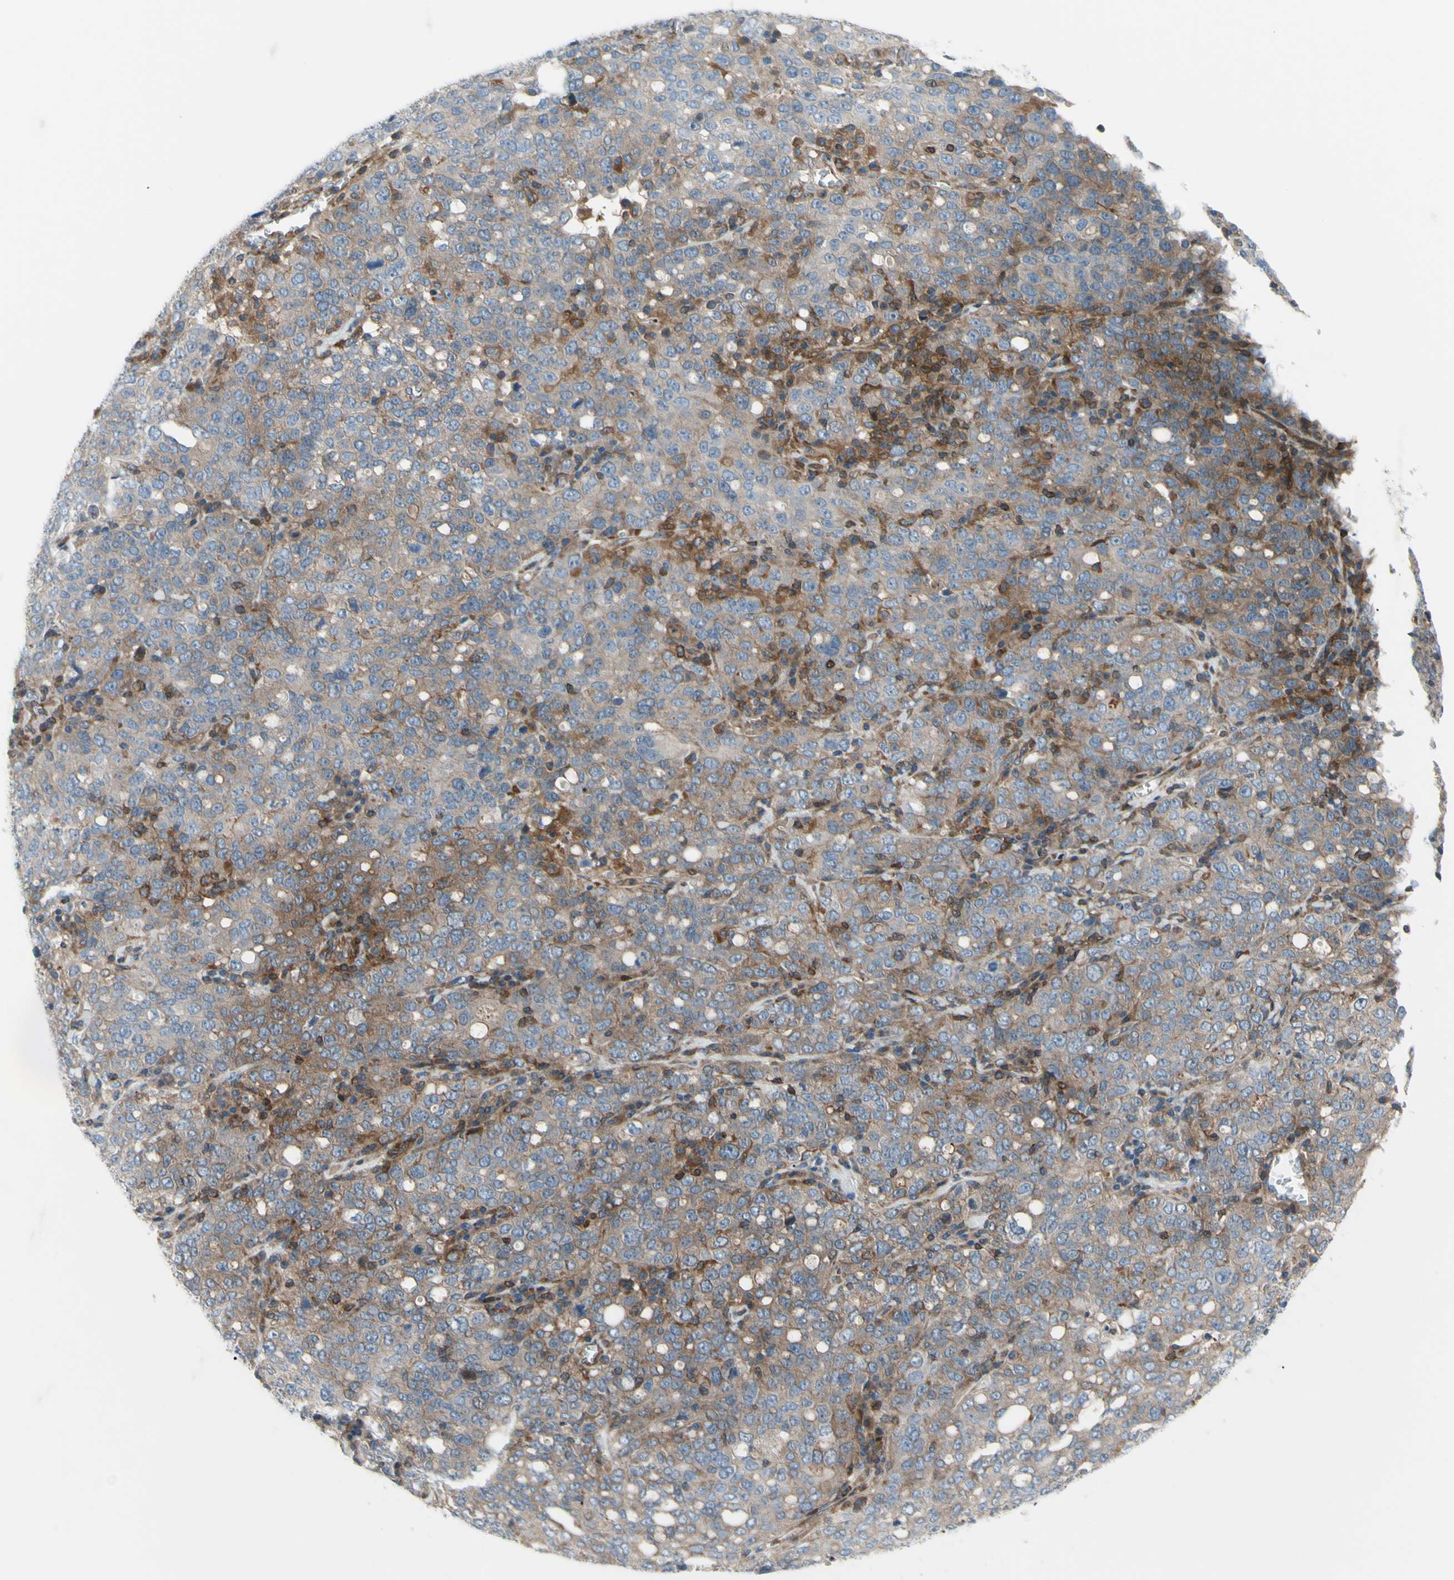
{"staining": {"intensity": "moderate", "quantity": "25%-75%", "location": "cytoplasmic/membranous"}, "tissue": "ovarian cancer", "cell_type": "Tumor cells", "image_type": "cancer", "snomed": [{"axis": "morphology", "description": "Carcinoma, endometroid"}, {"axis": "topography", "description": "Ovary"}], "caption": "Human ovarian endometroid carcinoma stained with a protein marker displays moderate staining in tumor cells.", "gene": "PAK2", "patient": {"sex": "female", "age": 62}}